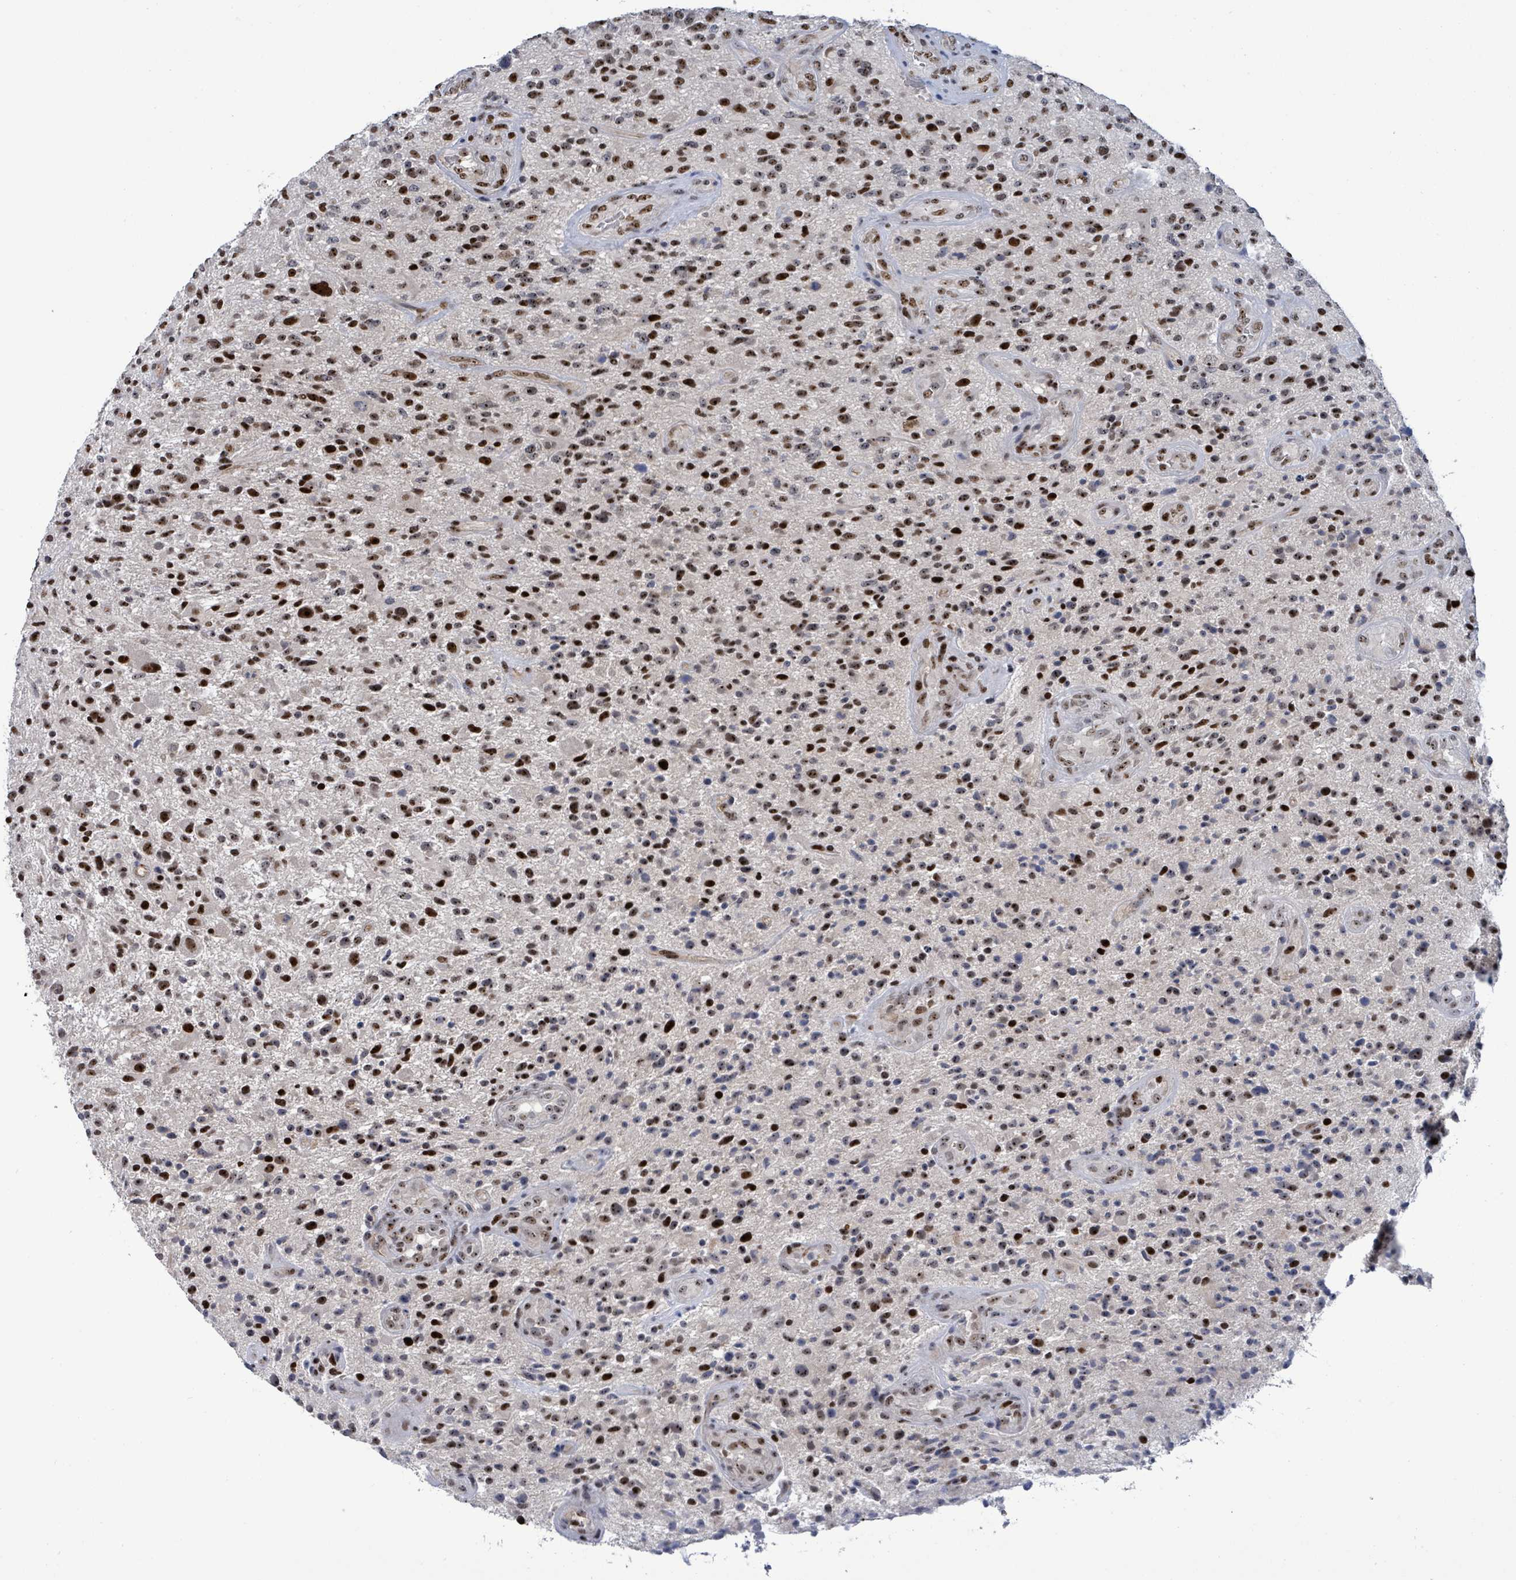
{"staining": {"intensity": "strong", "quantity": ">75%", "location": "nuclear"}, "tissue": "glioma", "cell_type": "Tumor cells", "image_type": "cancer", "snomed": [{"axis": "morphology", "description": "Glioma, malignant, High grade"}, {"axis": "topography", "description": "Brain"}], "caption": "A brown stain labels strong nuclear expression of a protein in glioma tumor cells. (IHC, brightfield microscopy, high magnification).", "gene": "RRN3", "patient": {"sex": "male", "age": 47}}